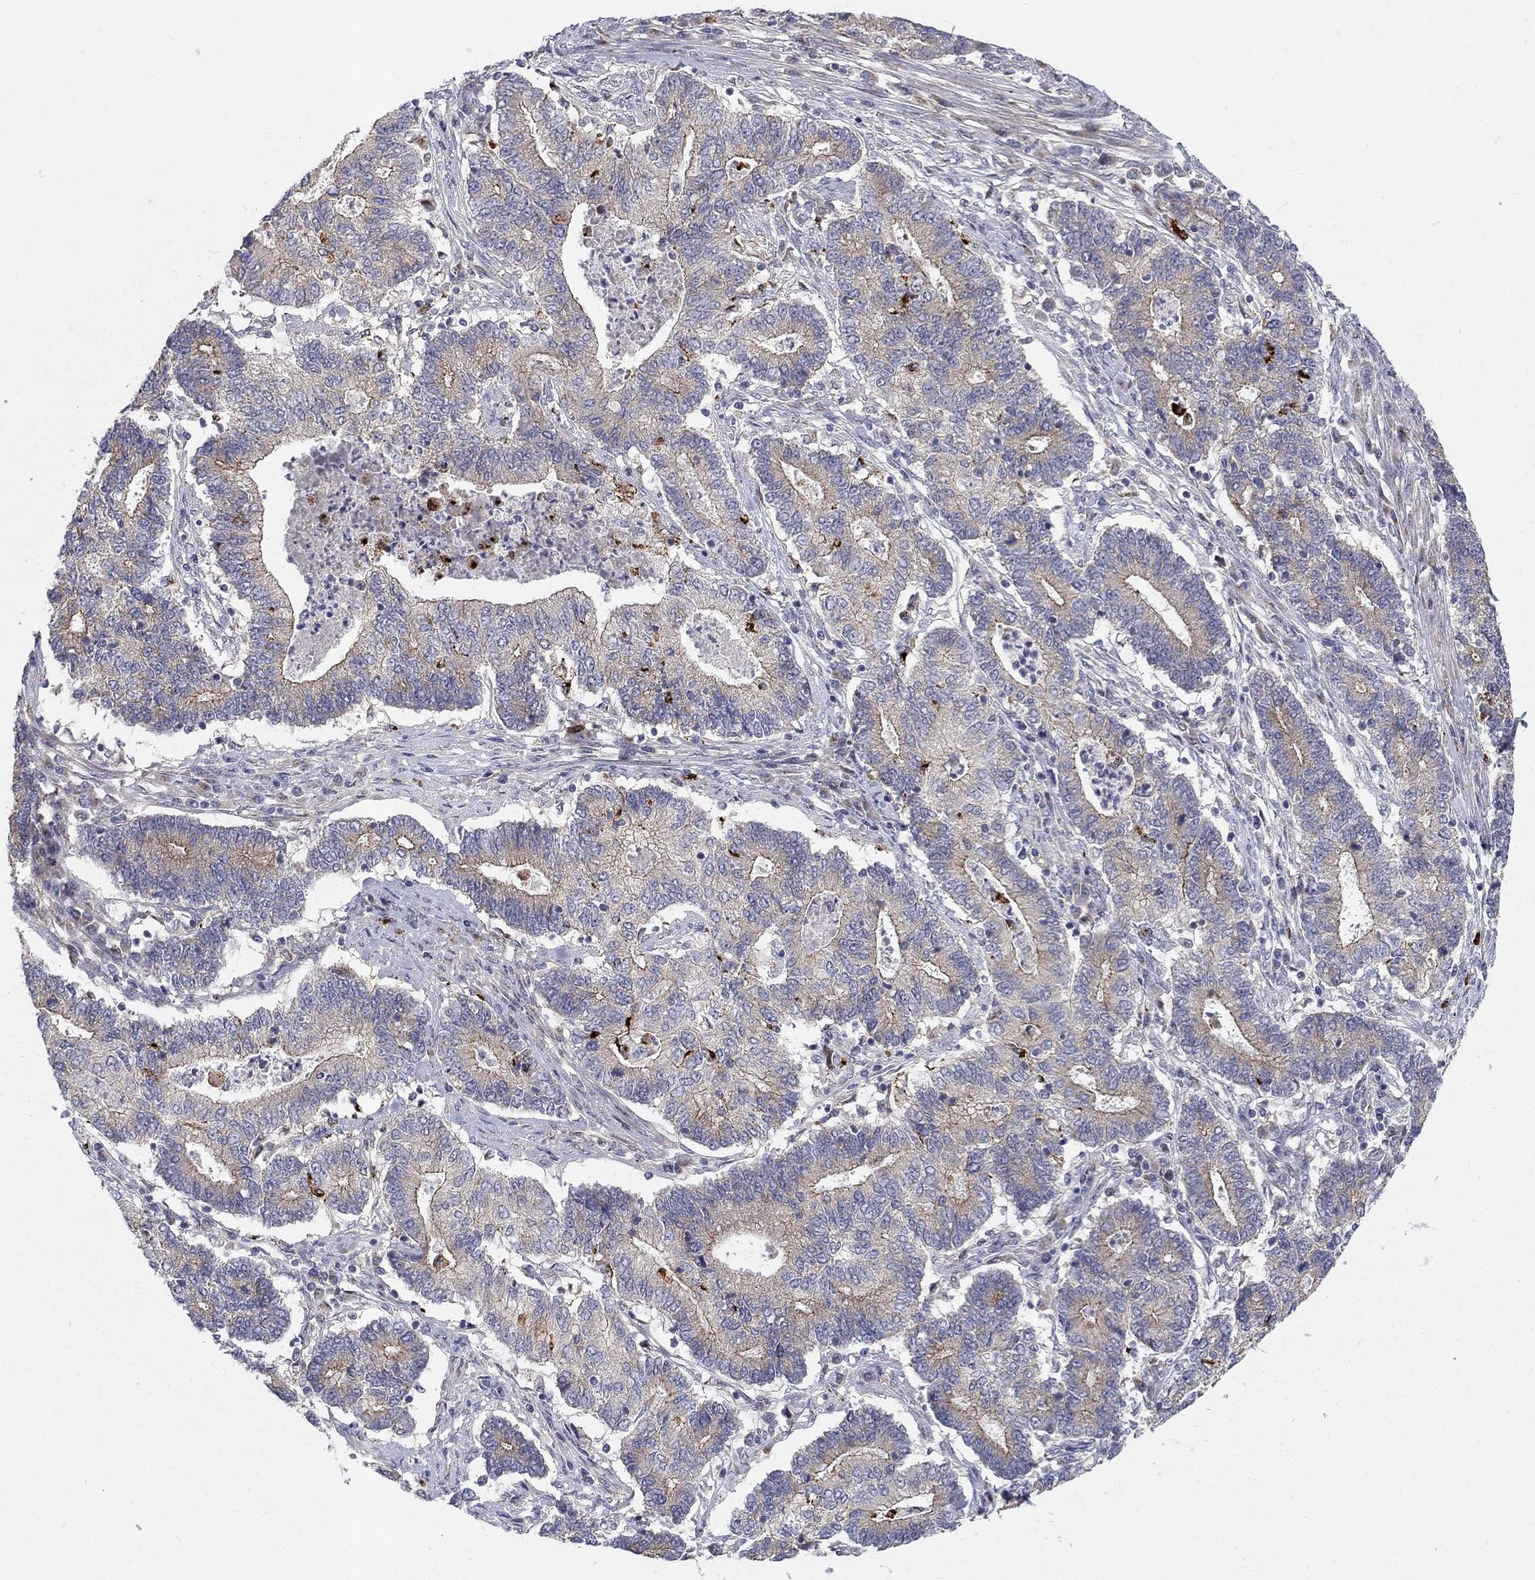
{"staining": {"intensity": "moderate", "quantity": "<25%", "location": "cytoplasmic/membranous"}, "tissue": "endometrial cancer", "cell_type": "Tumor cells", "image_type": "cancer", "snomed": [{"axis": "morphology", "description": "Adenocarcinoma, NOS"}, {"axis": "topography", "description": "Uterus"}, {"axis": "topography", "description": "Endometrium"}], "caption": "An IHC micrograph of neoplastic tissue is shown. Protein staining in brown labels moderate cytoplasmic/membranous positivity in endometrial adenocarcinoma within tumor cells. The protein is shown in brown color, while the nuclei are stained blue.", "gene": "WDR19", "patient": {"sex": "female", "age": 54}}